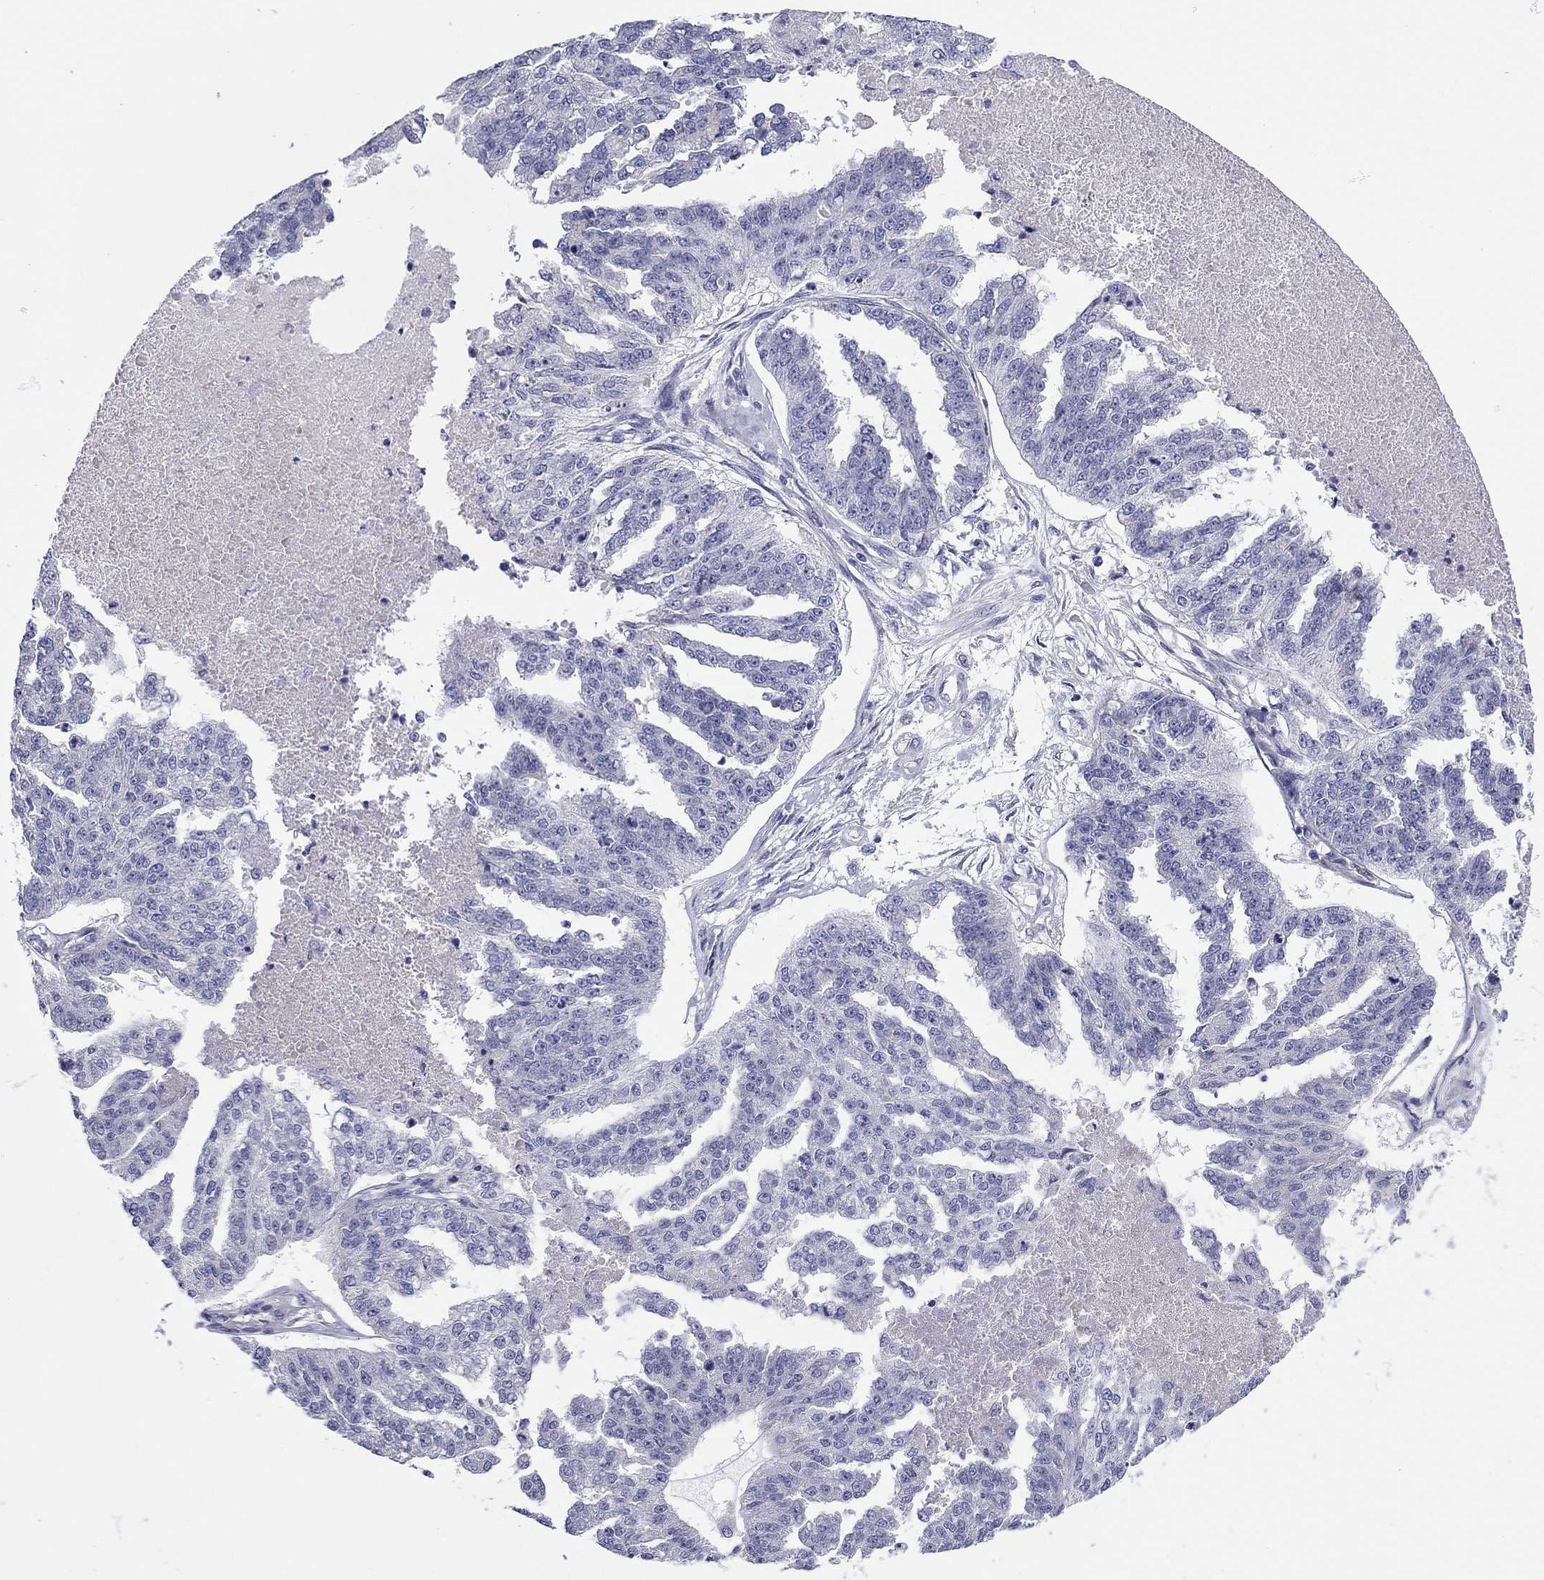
{"staining": {"intensity": "negative", "quantity": "none", "location": "none"}, "tissue": "ovarian cancer", "cell_type": "Tumor cells", "image_type": "cancer", "snomed": [{"axis": "morphology", "description": "Cystadenocarcinoma, serous, NOS"}, {"axis": "topography", "description": "Ovary"}], "caption": "The micrograph displays no significant staining in tumor cells of ovarian serous cystadenocarcinoma.", "gene": "SCARB1", "patient": {"sex": "female", "age": 58}}